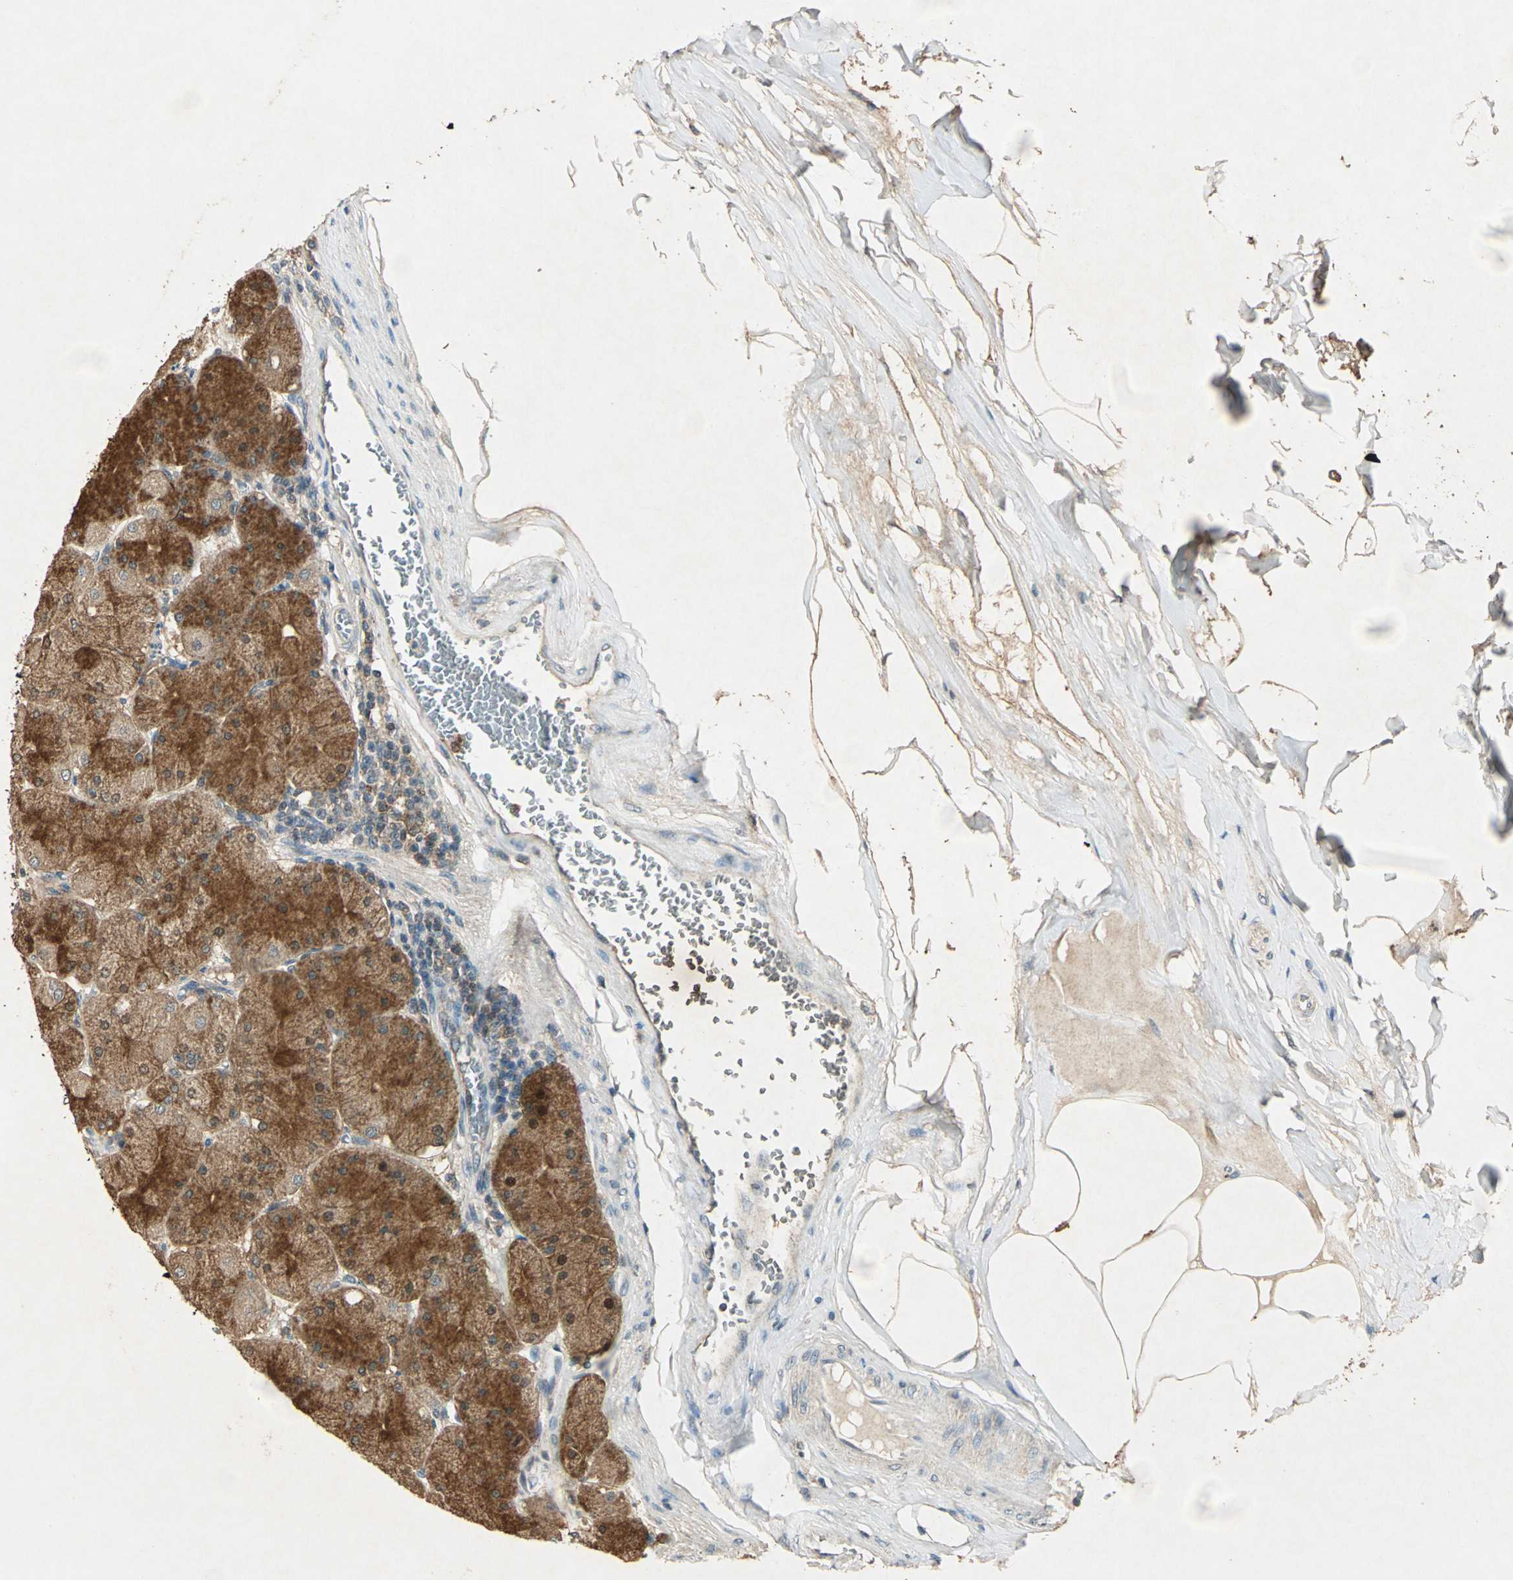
{"staining": {"intensity": "strong", "quantity": ">75%", "location": "cytoplasmic/membranous"}, "tissue": "stomach", "cell_type": "Glandular cells", "image_type": "normal", "snomed": [{"axis": "morphology", "description": "Normal tissue, NOS"}, {"axis": "topography", "description": "Stomach, upper"}], "caption": "Protein analysis of benign stomach reveals strong cytoplasmic/membranous positivity in about >75% of glandular cells. The protein of interest is stained brown, and the nuclei are stained in blue (DAB (3,3'-diaminobenzidine) IHC with brightfield microscopy, high magnification).", "gene": "AHSA1", "patient": {"sex": "female", "age": 56}}